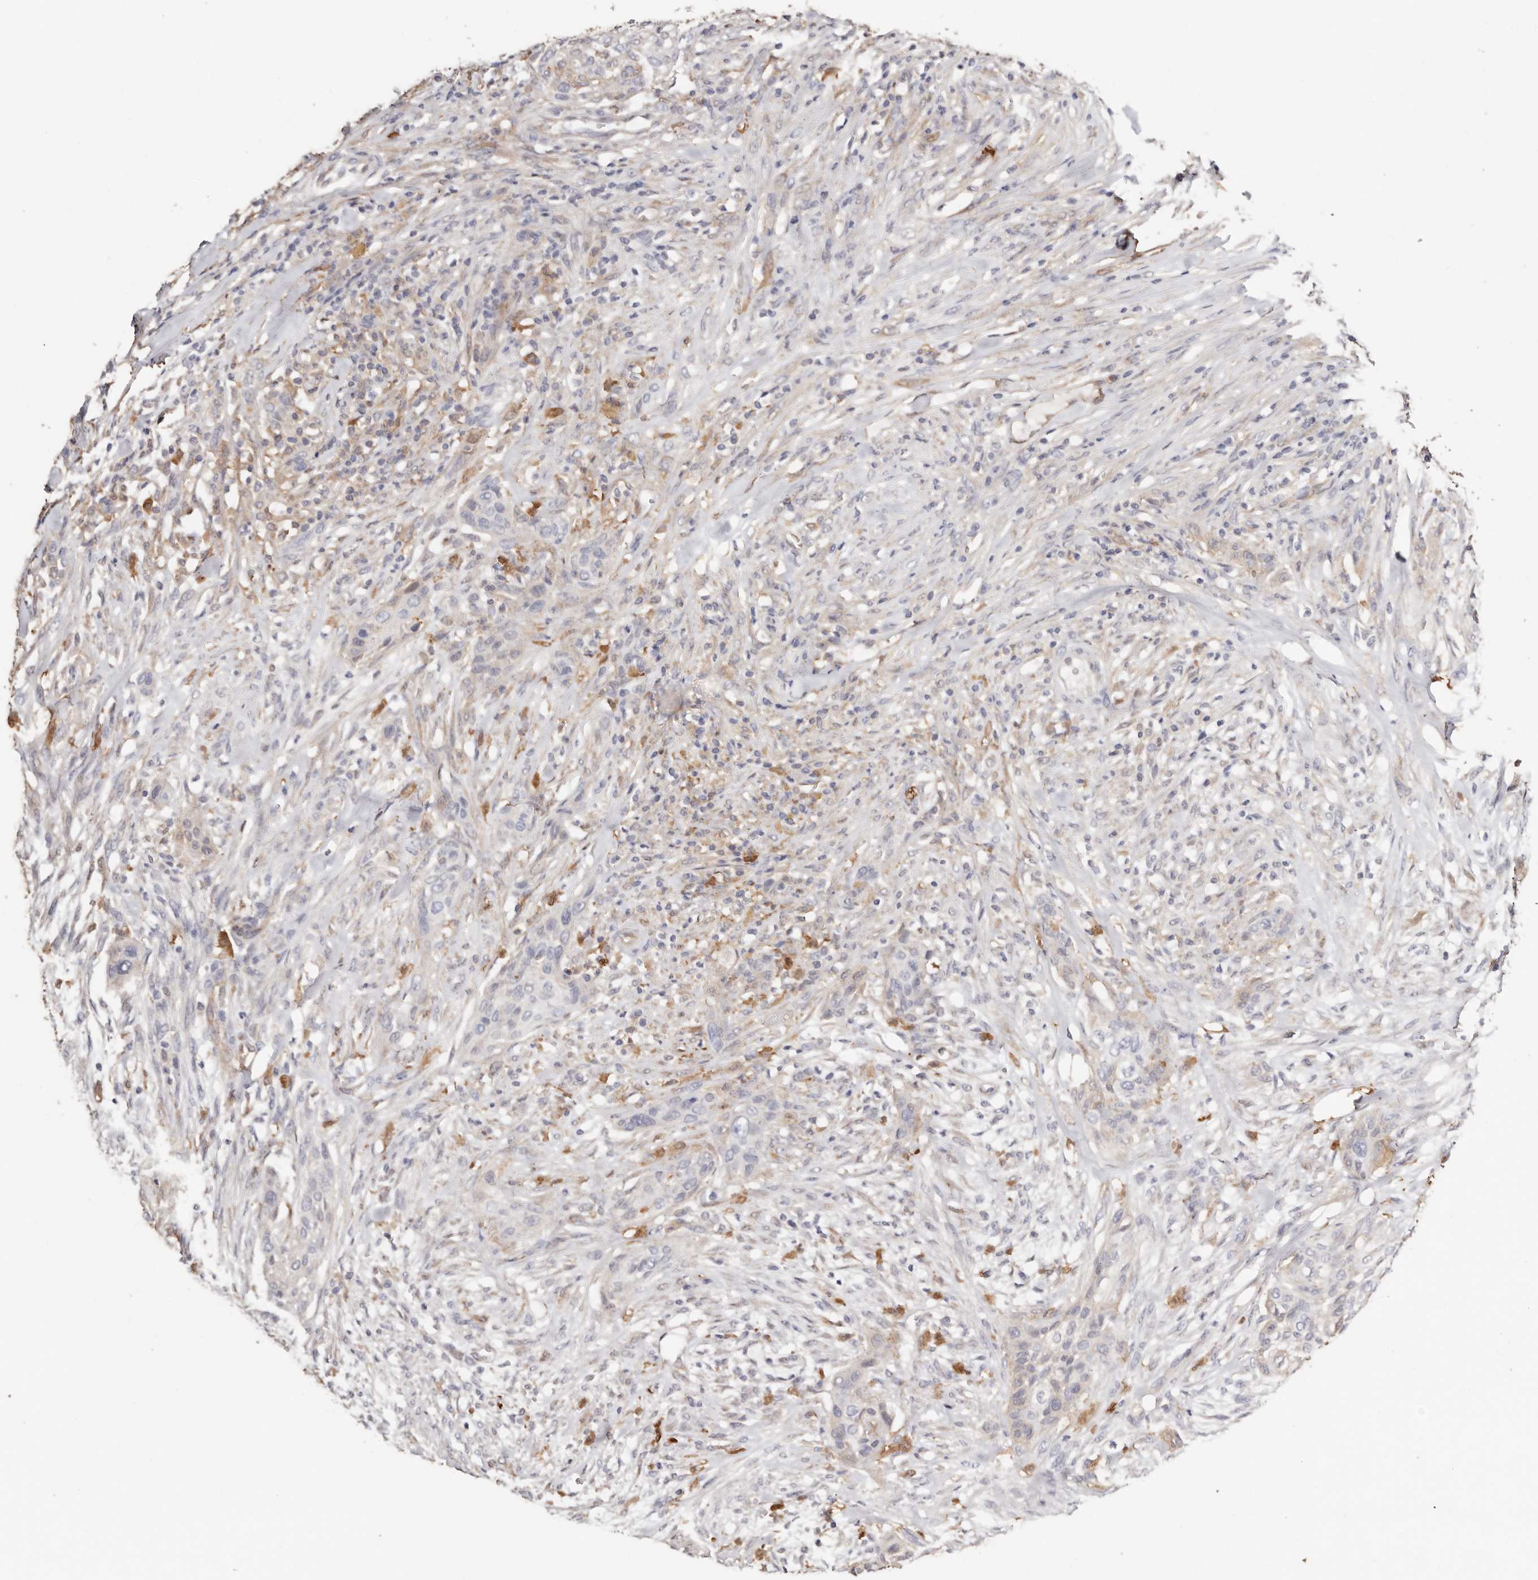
{"staining": {"intensity": "weak", "quantity": "<25%", "location": "cytoplasmic/membranous"}, "tissue": "urothelial cancer", "cell_type": "Tumor cells", "image_type": "cancer", "snomed": [{"axis": "morphology", "description": "Urothelial carcinoma, High grade"}, {"axis": "topography", "description": "Urinary bladder"}], "caption": "Tumor cells show no significant protein staining in urothelial carcinoma (high-grade).", "gene": "TGM2", "patient": {"sex": "male", "age": 35}}